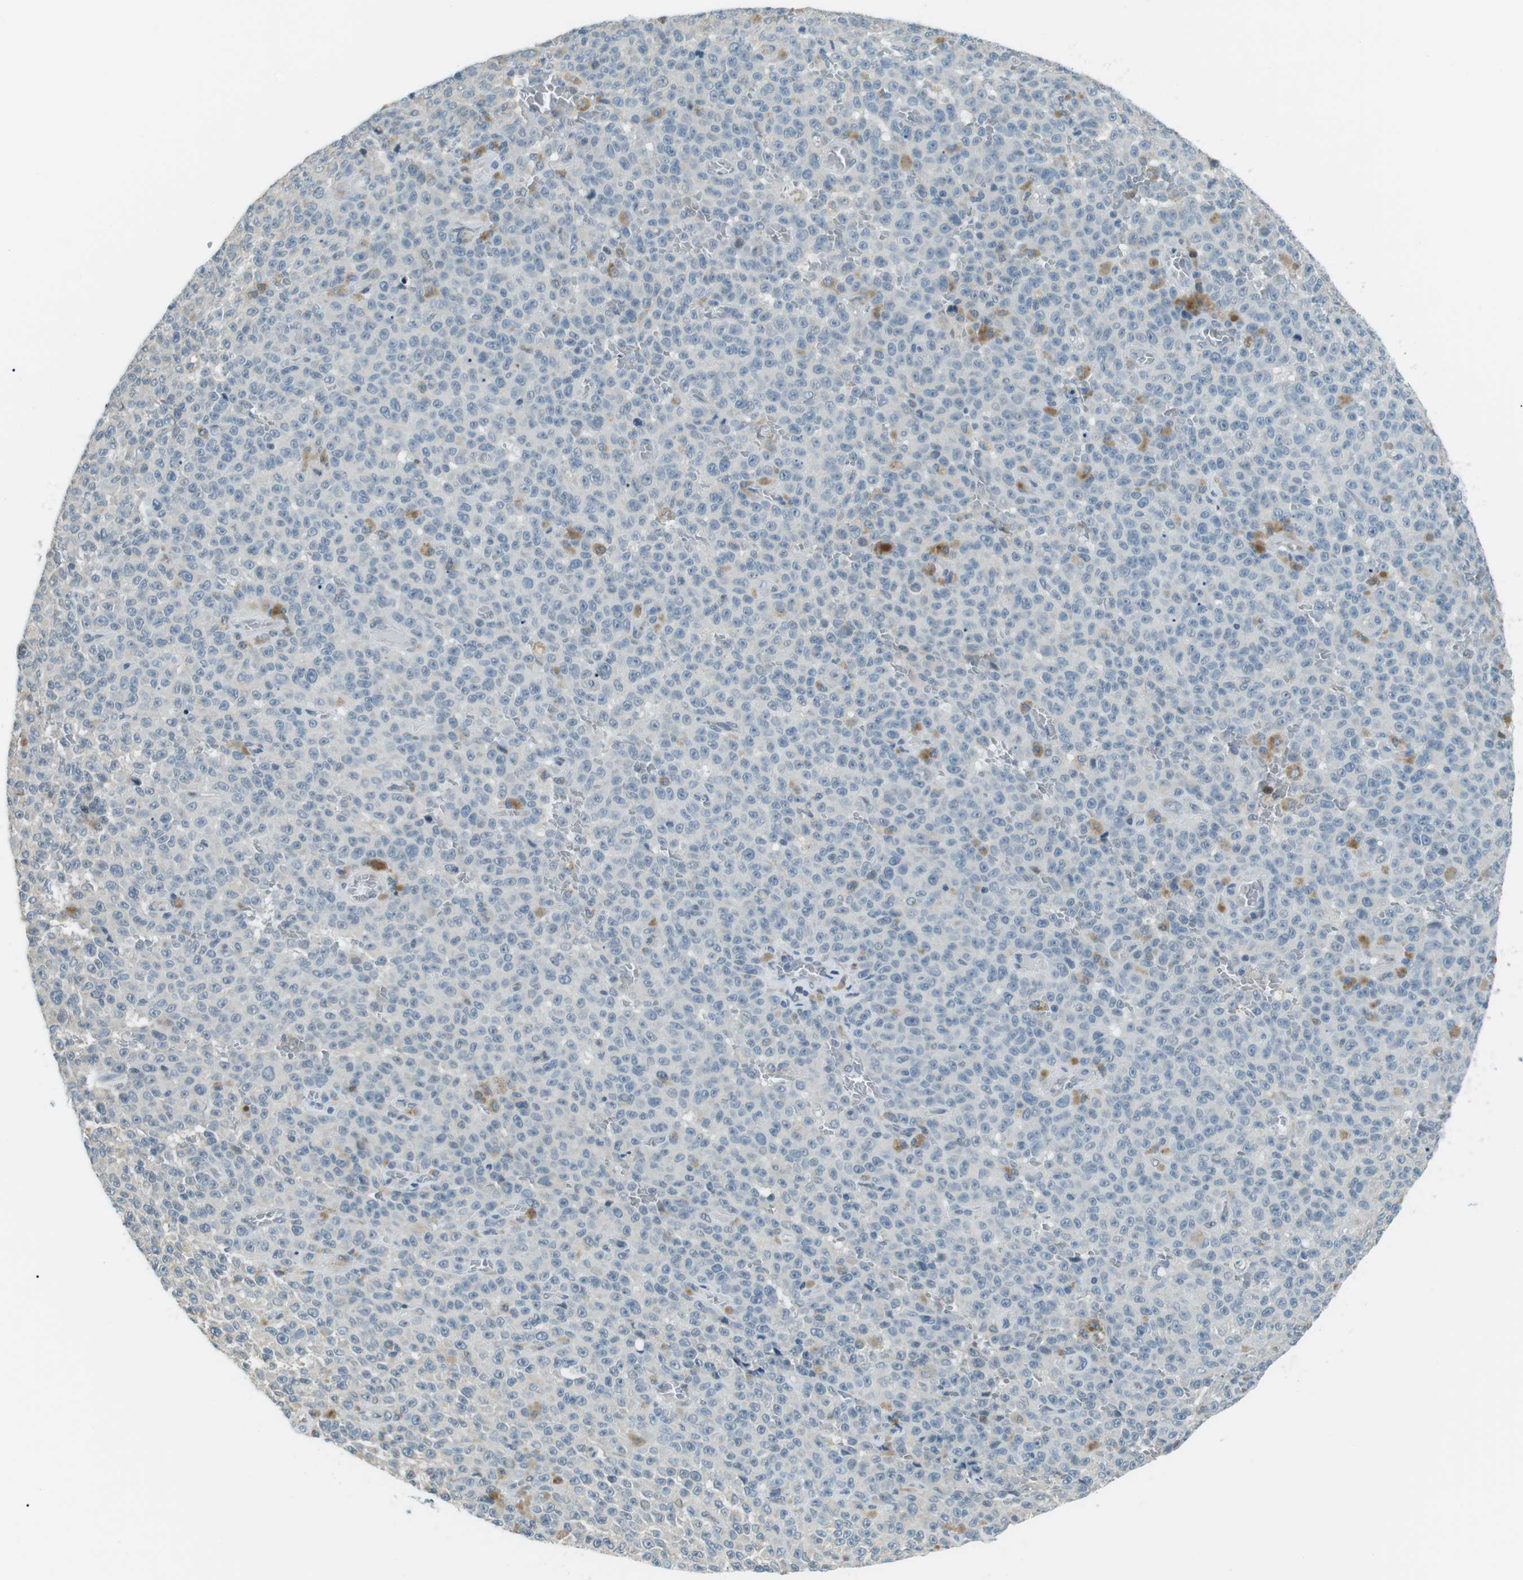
{"staining": {"intensity": "negative", "quantity": "none", "location": "none"}, "tissue": "melanoma", "cell_type": "Tumor cells", "image_type": "cancer", "snomed": [{"axis": "morphology", "description": "Malignant melanoma, NOS"}, {"axis": "topography", "description": "Skin"}], "caption": "Immunohistochemistry (IHC) micrograph of neoplastic tissue: human melanoma stained with DAB (3,3'-diaminobenzidine) exhibits no significant protein positivity in tumor cells.", "gene": "SERPINB2", "patient": {"sex": "female", "age": 82}}